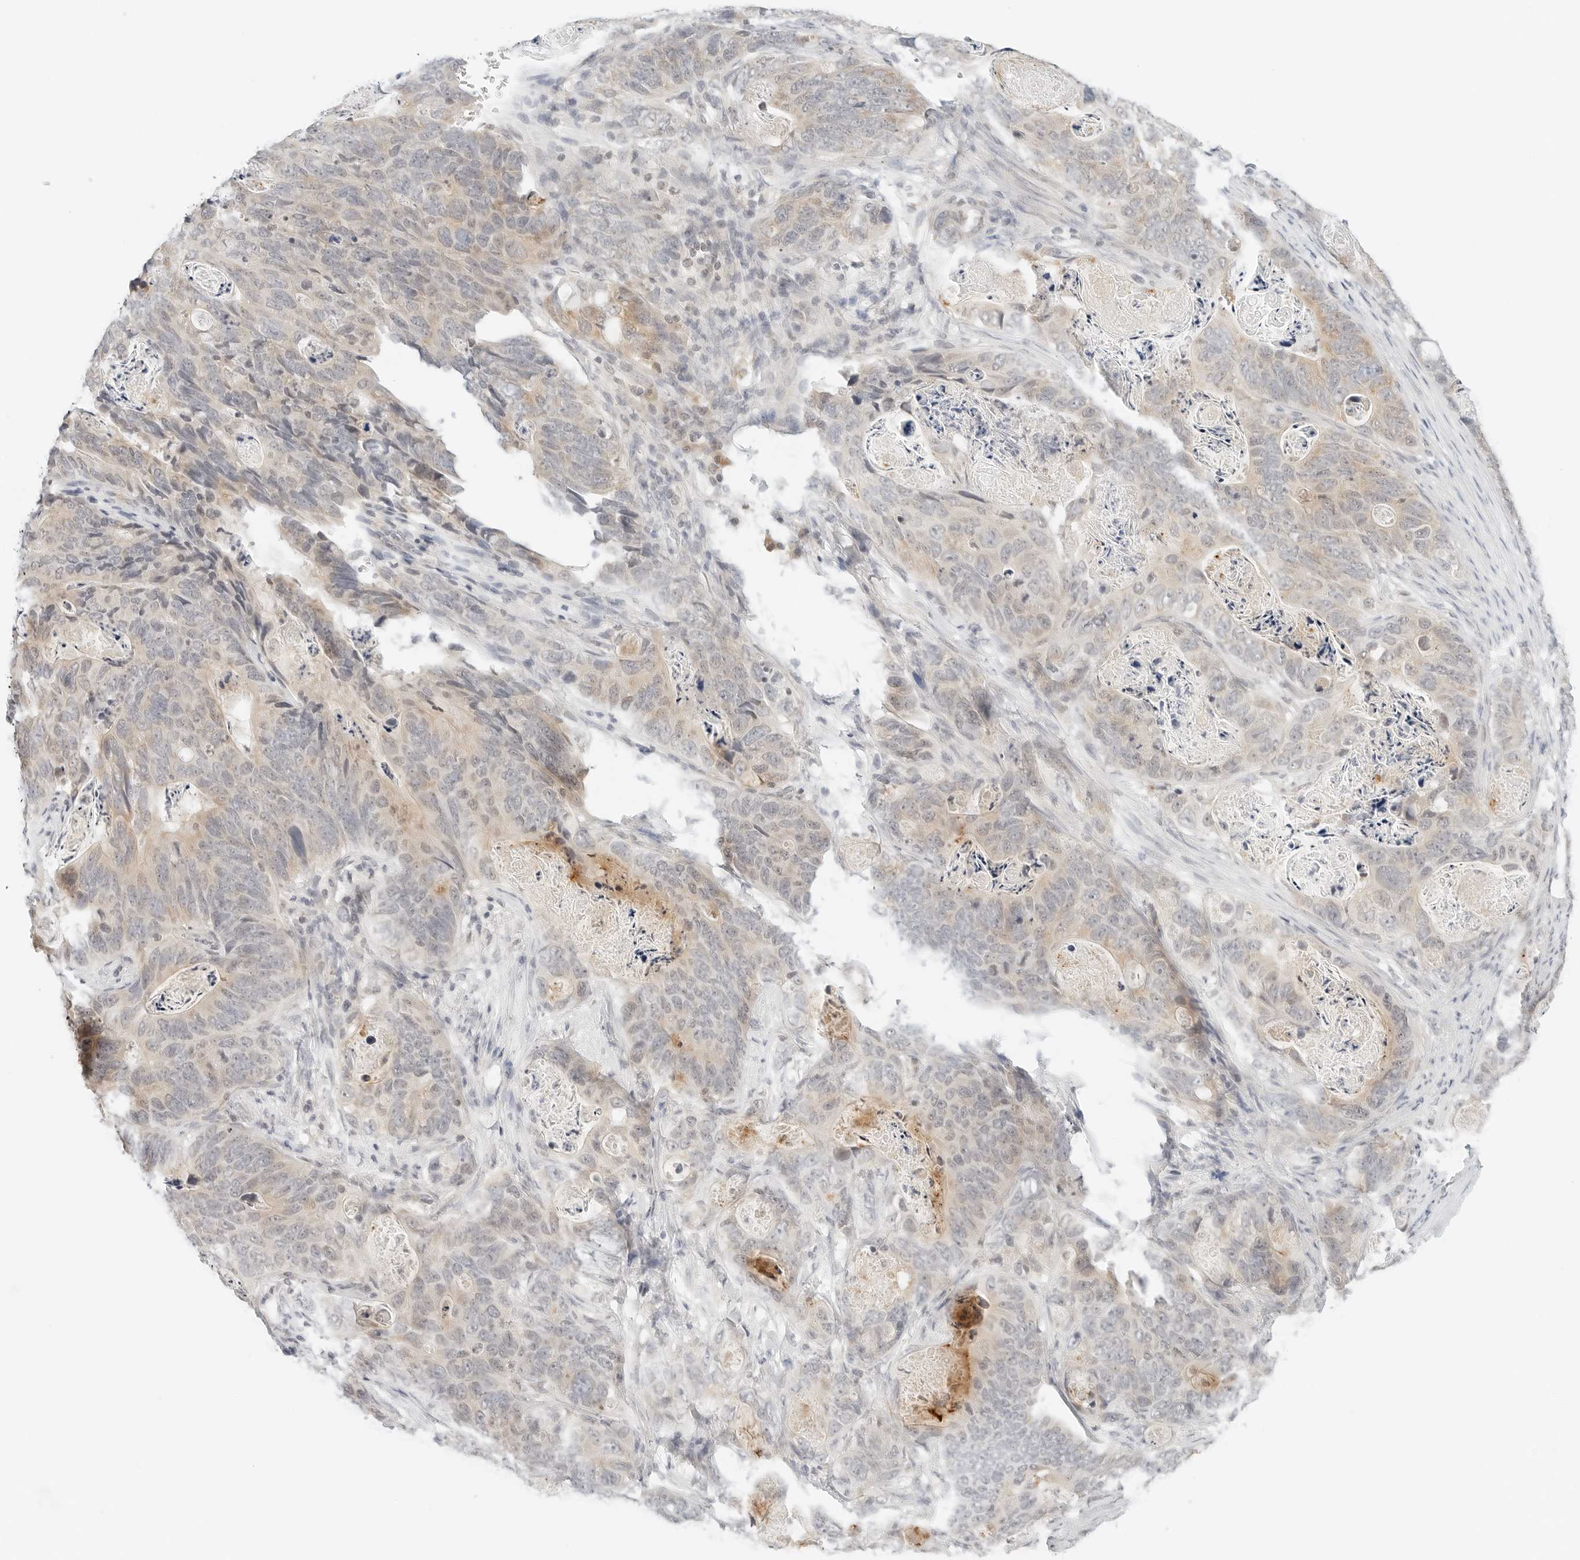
{"staining": {"intensity": "weak", "quantity": "<25%", "location": "cytoplasmic/membranous"}, "tissue": "stomach cancer", "cell_type": "Tumor cells", "image_type": "cancer", "snomed": [{"axis": "morphology", "description": "Normal tissue, NOS"}, {"axis": "morphology", "description": "Adenocarcinoma, NOS"}, {"axis": "topography", "description": "Stomach"}], "caption": "DAB immunohistochemical staining of human stomach cancer demonstrates no significant positivity in tumor cells.", "gene": "IQCC", "patient": {"sex": "female", "age": 89}}